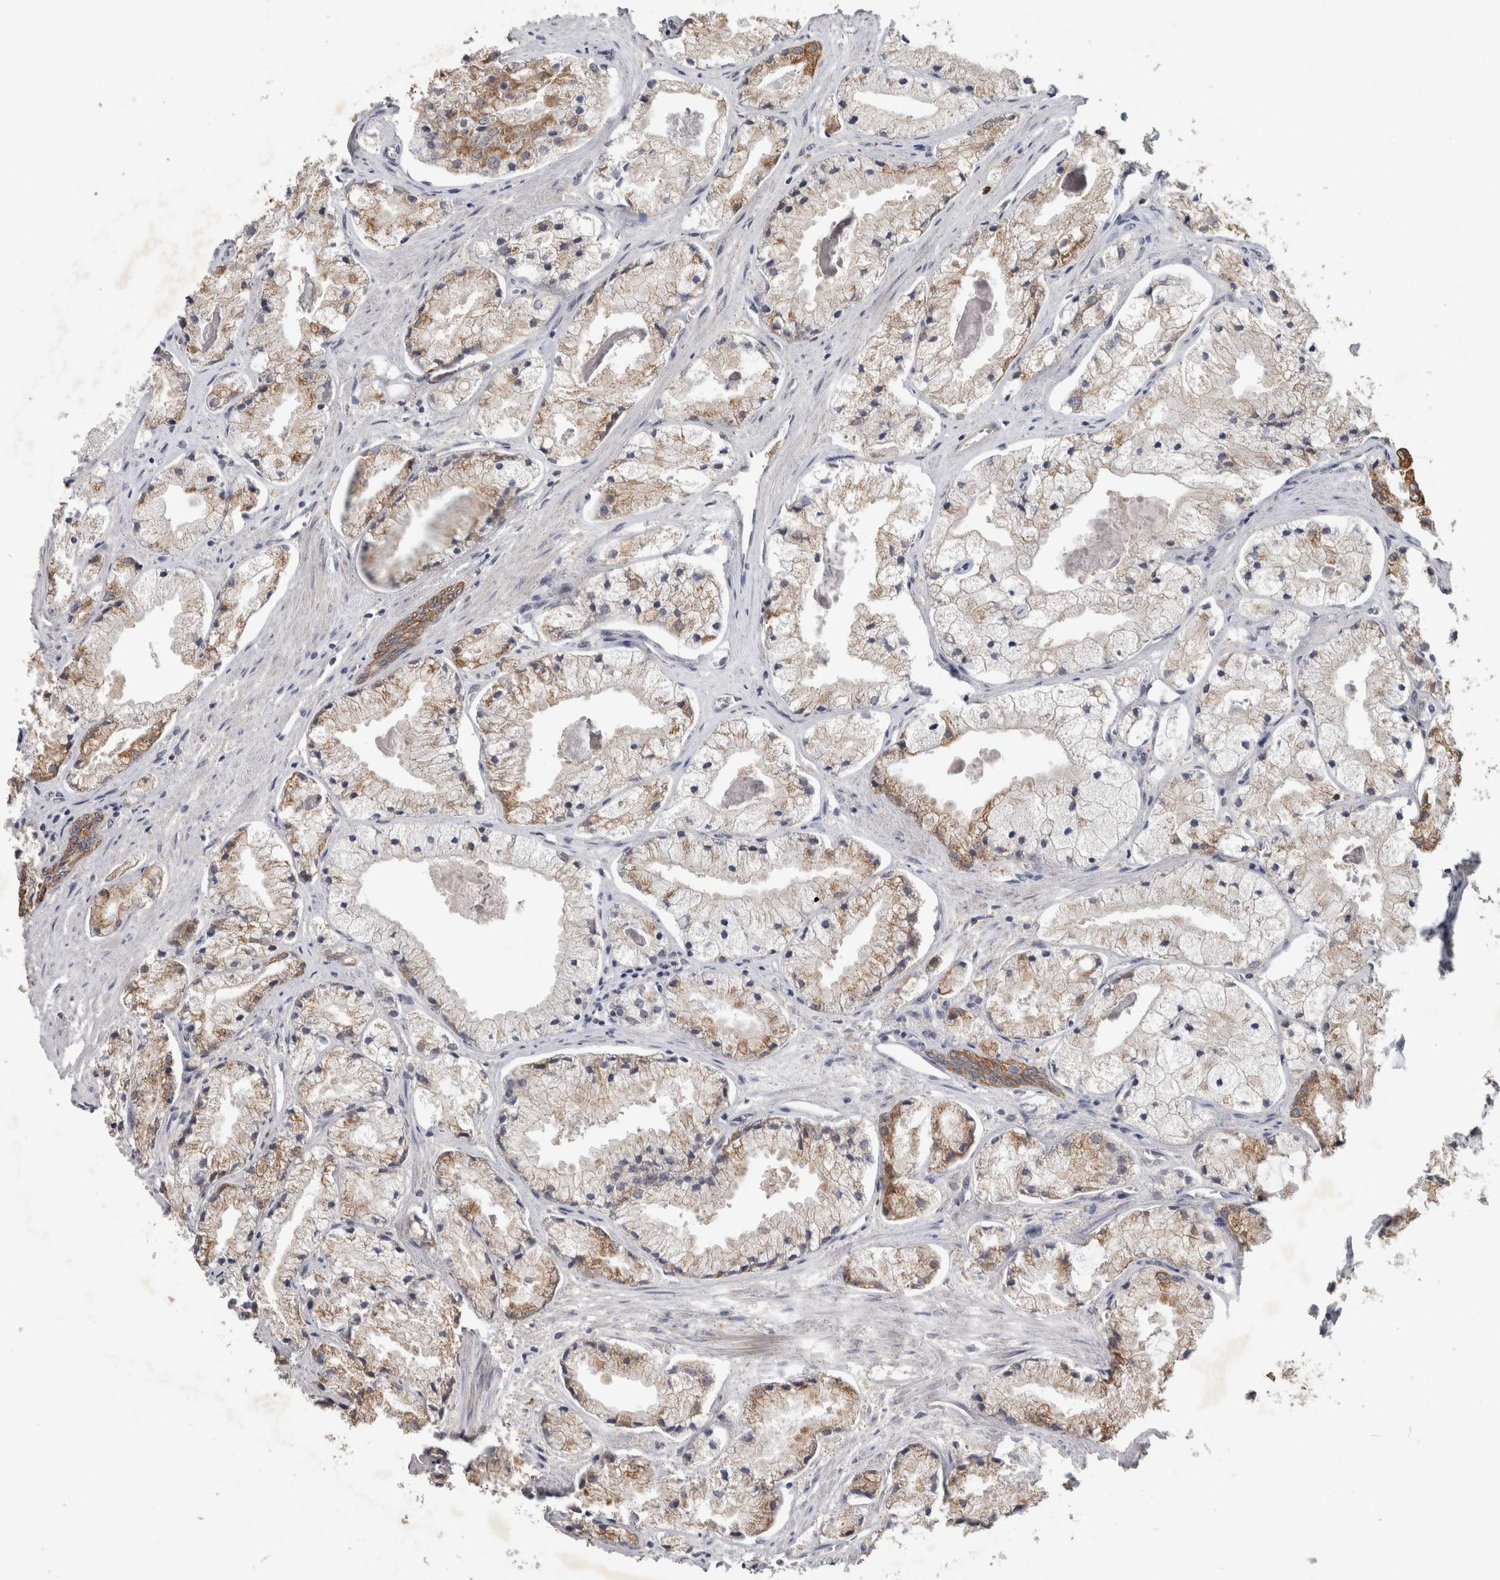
{"staining": {"intensity": "moderate", "quantity": "<25%", "location": "cytoplasmic/membranous"}, "tissue": "prostate cancer", "cell_type": "Tumor cells", "image_type": "cancer", "snomed": [{"axis": "morphology", "description": "Adenocarcinoma, High grade"}, {"axis": "topography", "description": "Prostate"}], "caption": "Immunohistochemical staining of human prostate adenocarcinoma (high-grade) demonstrates low levels of moderate cytoplasmic/membranous staining in about <25% of tumor cells. Using DAB (brown) and hematoxylin (blue) stains, captured at high magnification using brightfield microscopy.", "gene": "RHPN1", "patient": {"sex": "male", "age": 50}}